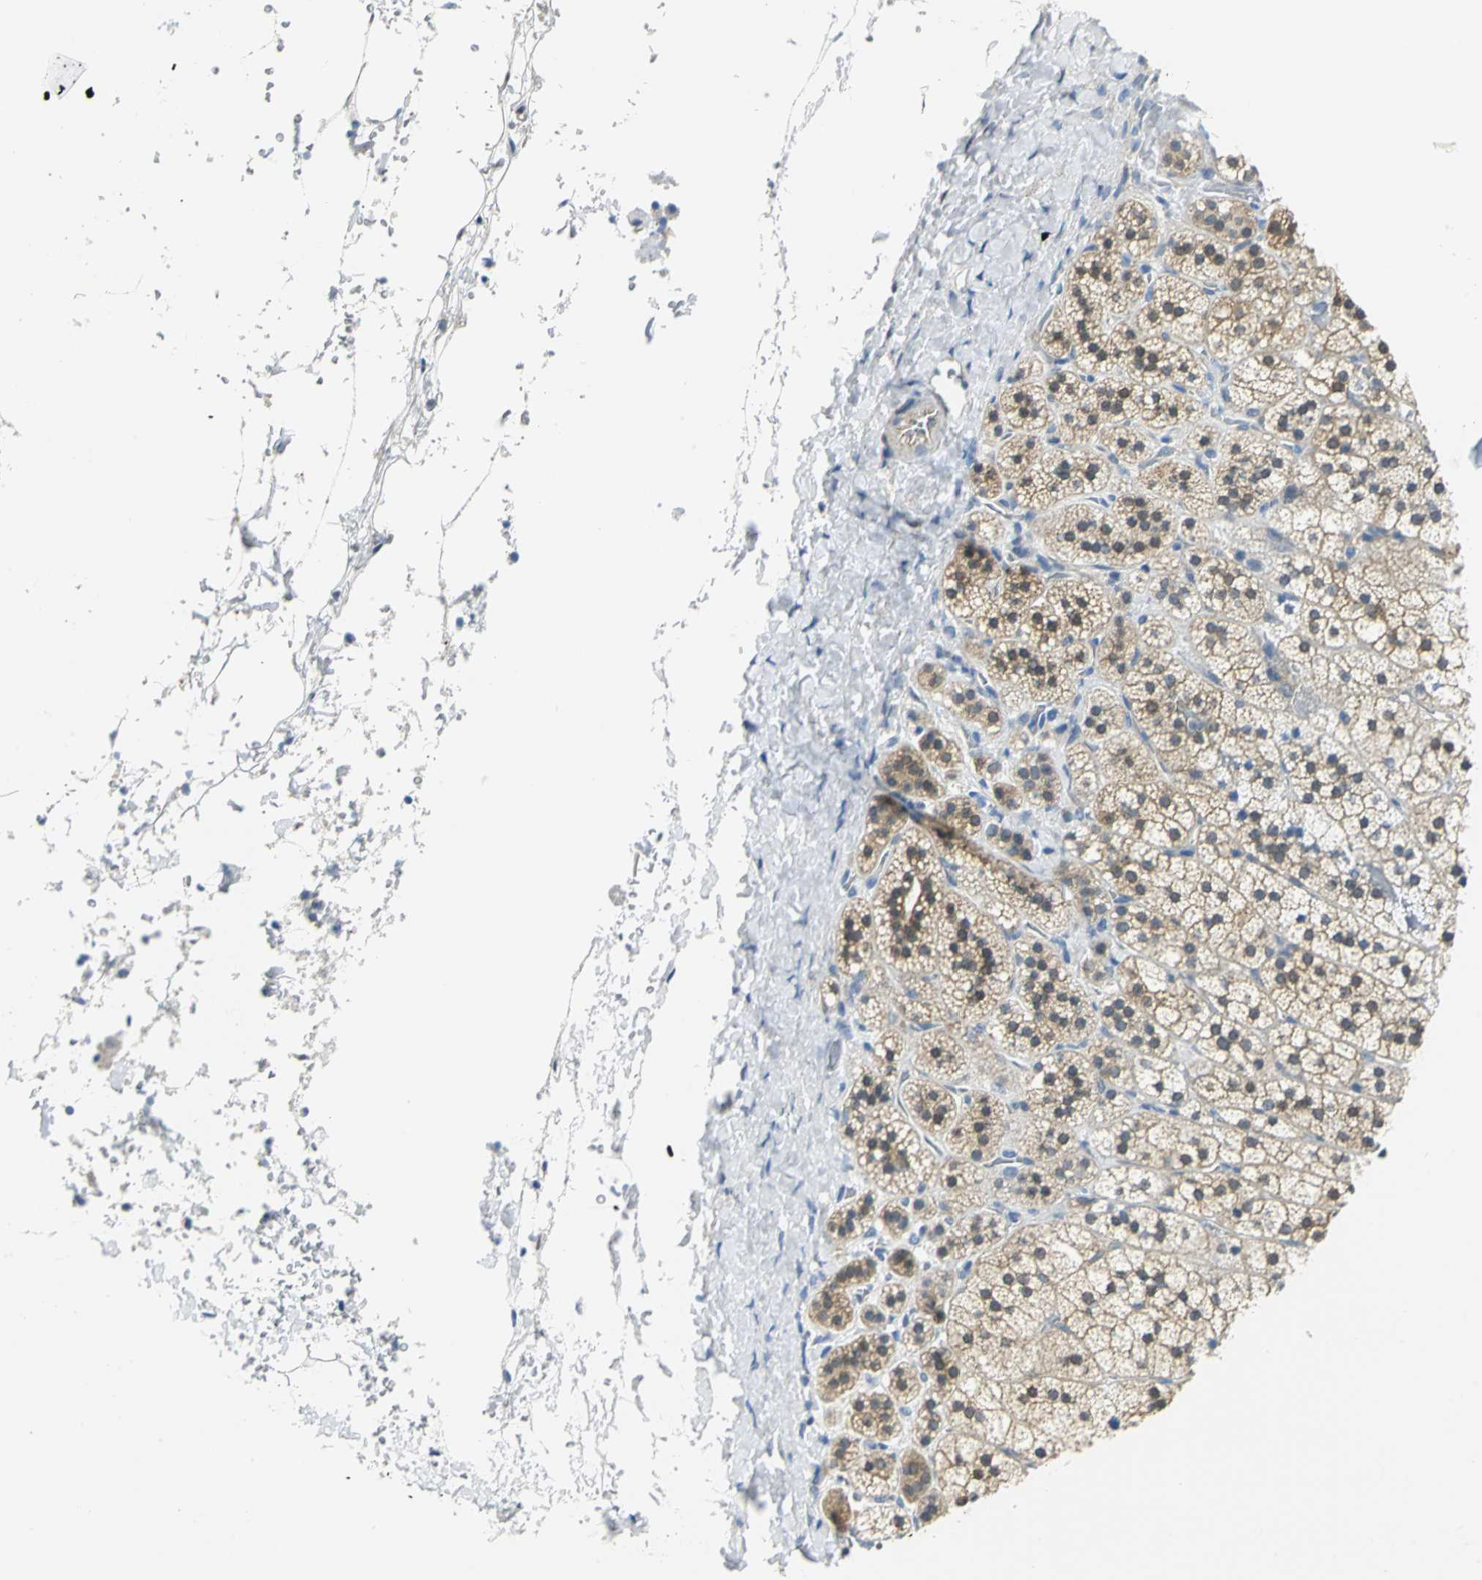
{"staining": {"intensity": "weak", "quantity": "25%-75%", "location": "cytoplasmic/membranous"}, "tissue": "adrenal gland", "cell_type": "Glandular cells", "image_type": "normal", "snomed": [{"axis": "morphology", "description": "Normal tissue, NOS"}, {"axis": "topography", "description": "Adrenal gland"}], "caption": "Immunohistochemistry (IHC) staining of unremarkable adrenal gland, which exhibits low levels of weak cytoplasmic/membranous positivity in about 25%-75% of glandular cells indicating weak cytoplasmic/membranous protein positivity. The staining was performed using DAB (brown) for protein detection and nuclei were counterstained in hematoxylin (blue).", "gene": "PGM3", "patient": {"sex": "female", "age": 44}}